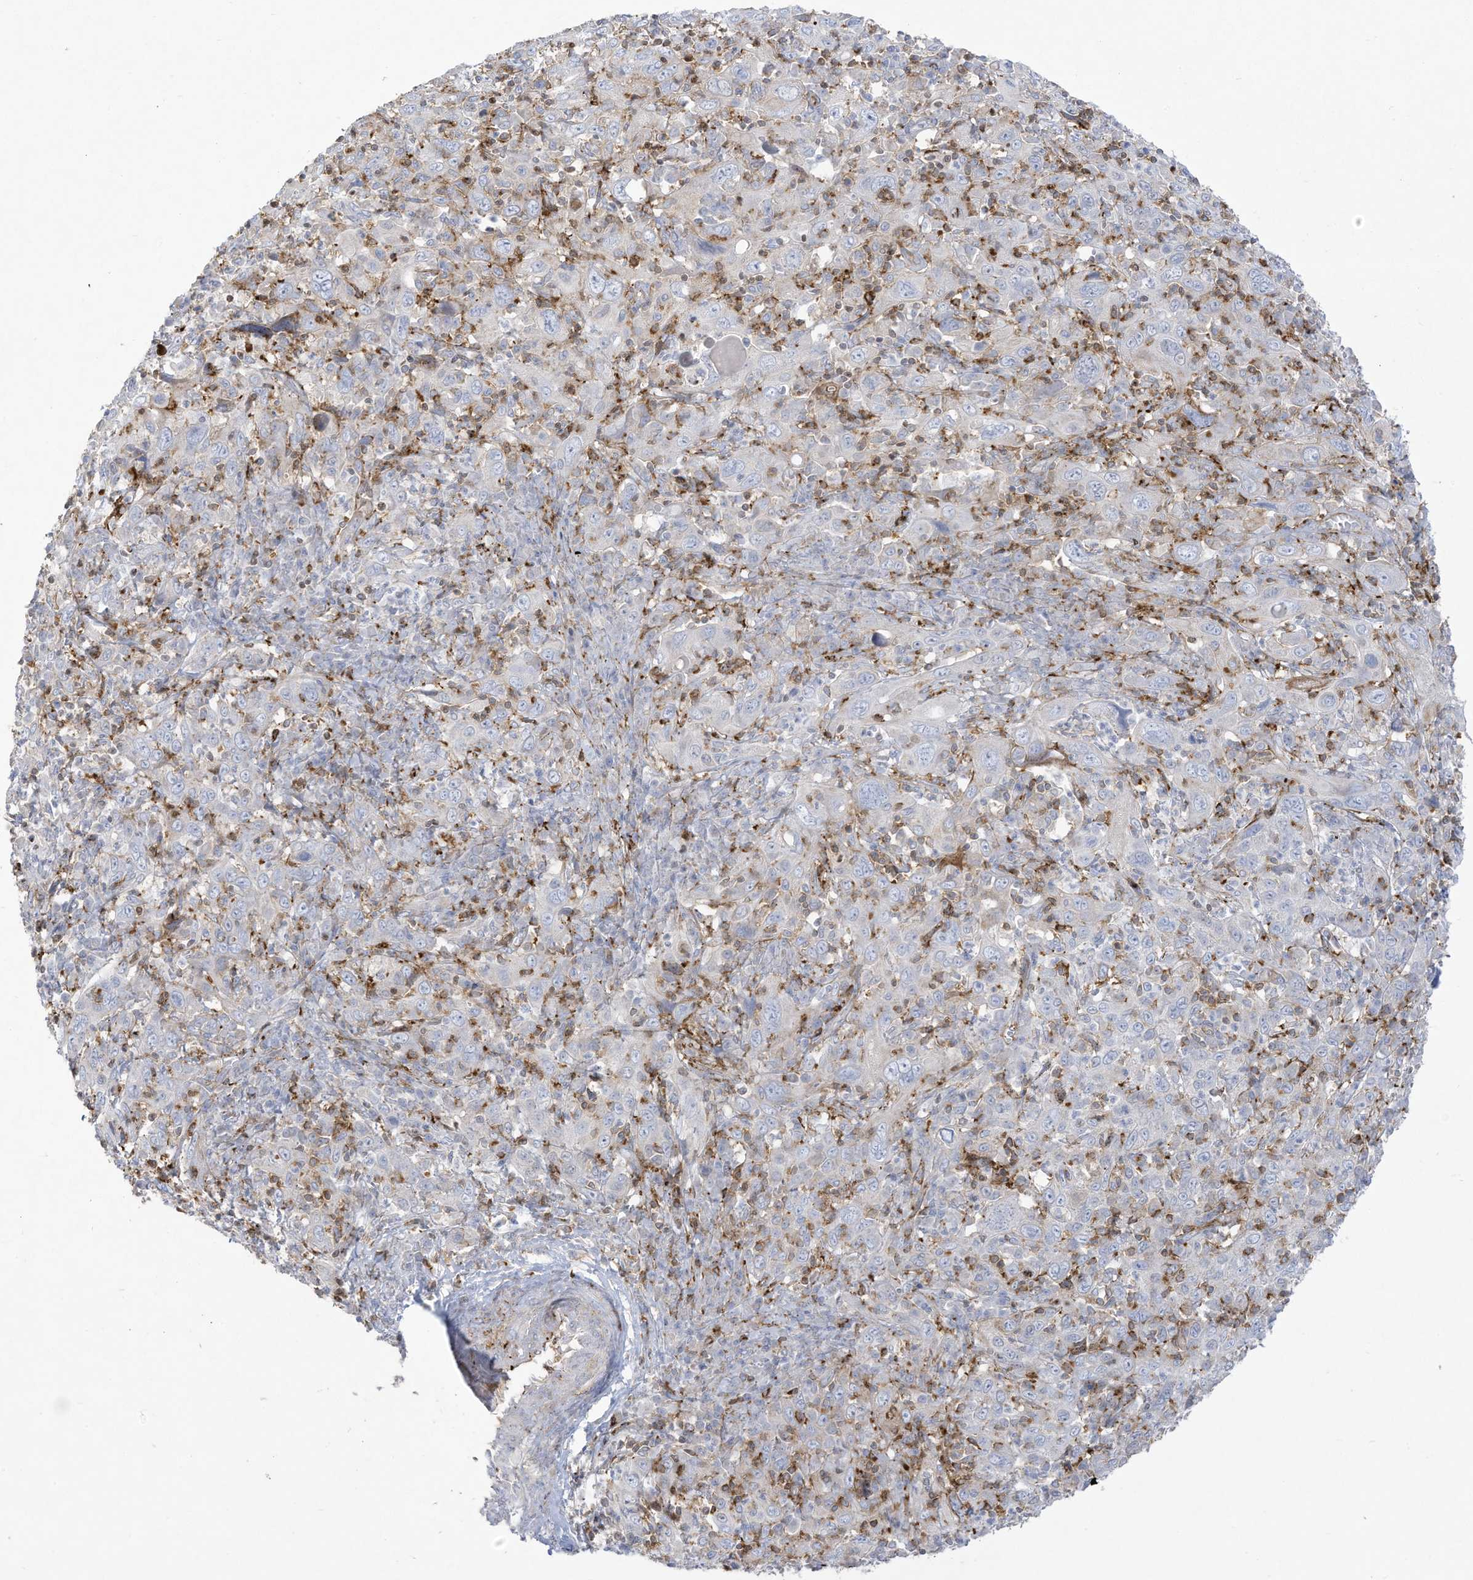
{"staining": {"intensity": "negative", "quantity": "none", "location": "none"}, "tissue": "cervical cancer", "cell_type": "Tumor cells", "image_type": "cancer", "snomed": [{"axis": "morphology", "description": "Squamous cell carcinoma, NOS"}, {"axis": "topography", "description": "Cervix"}], "caption": "Immunohistochemistry histopathology image of cervical cancer stained for a protein (brown), which demonstrates no expression in tumor cells. Nuclei are stained in blue.", "gene": "THNSL2", "patient": {"sex": "female", "age": 46}}